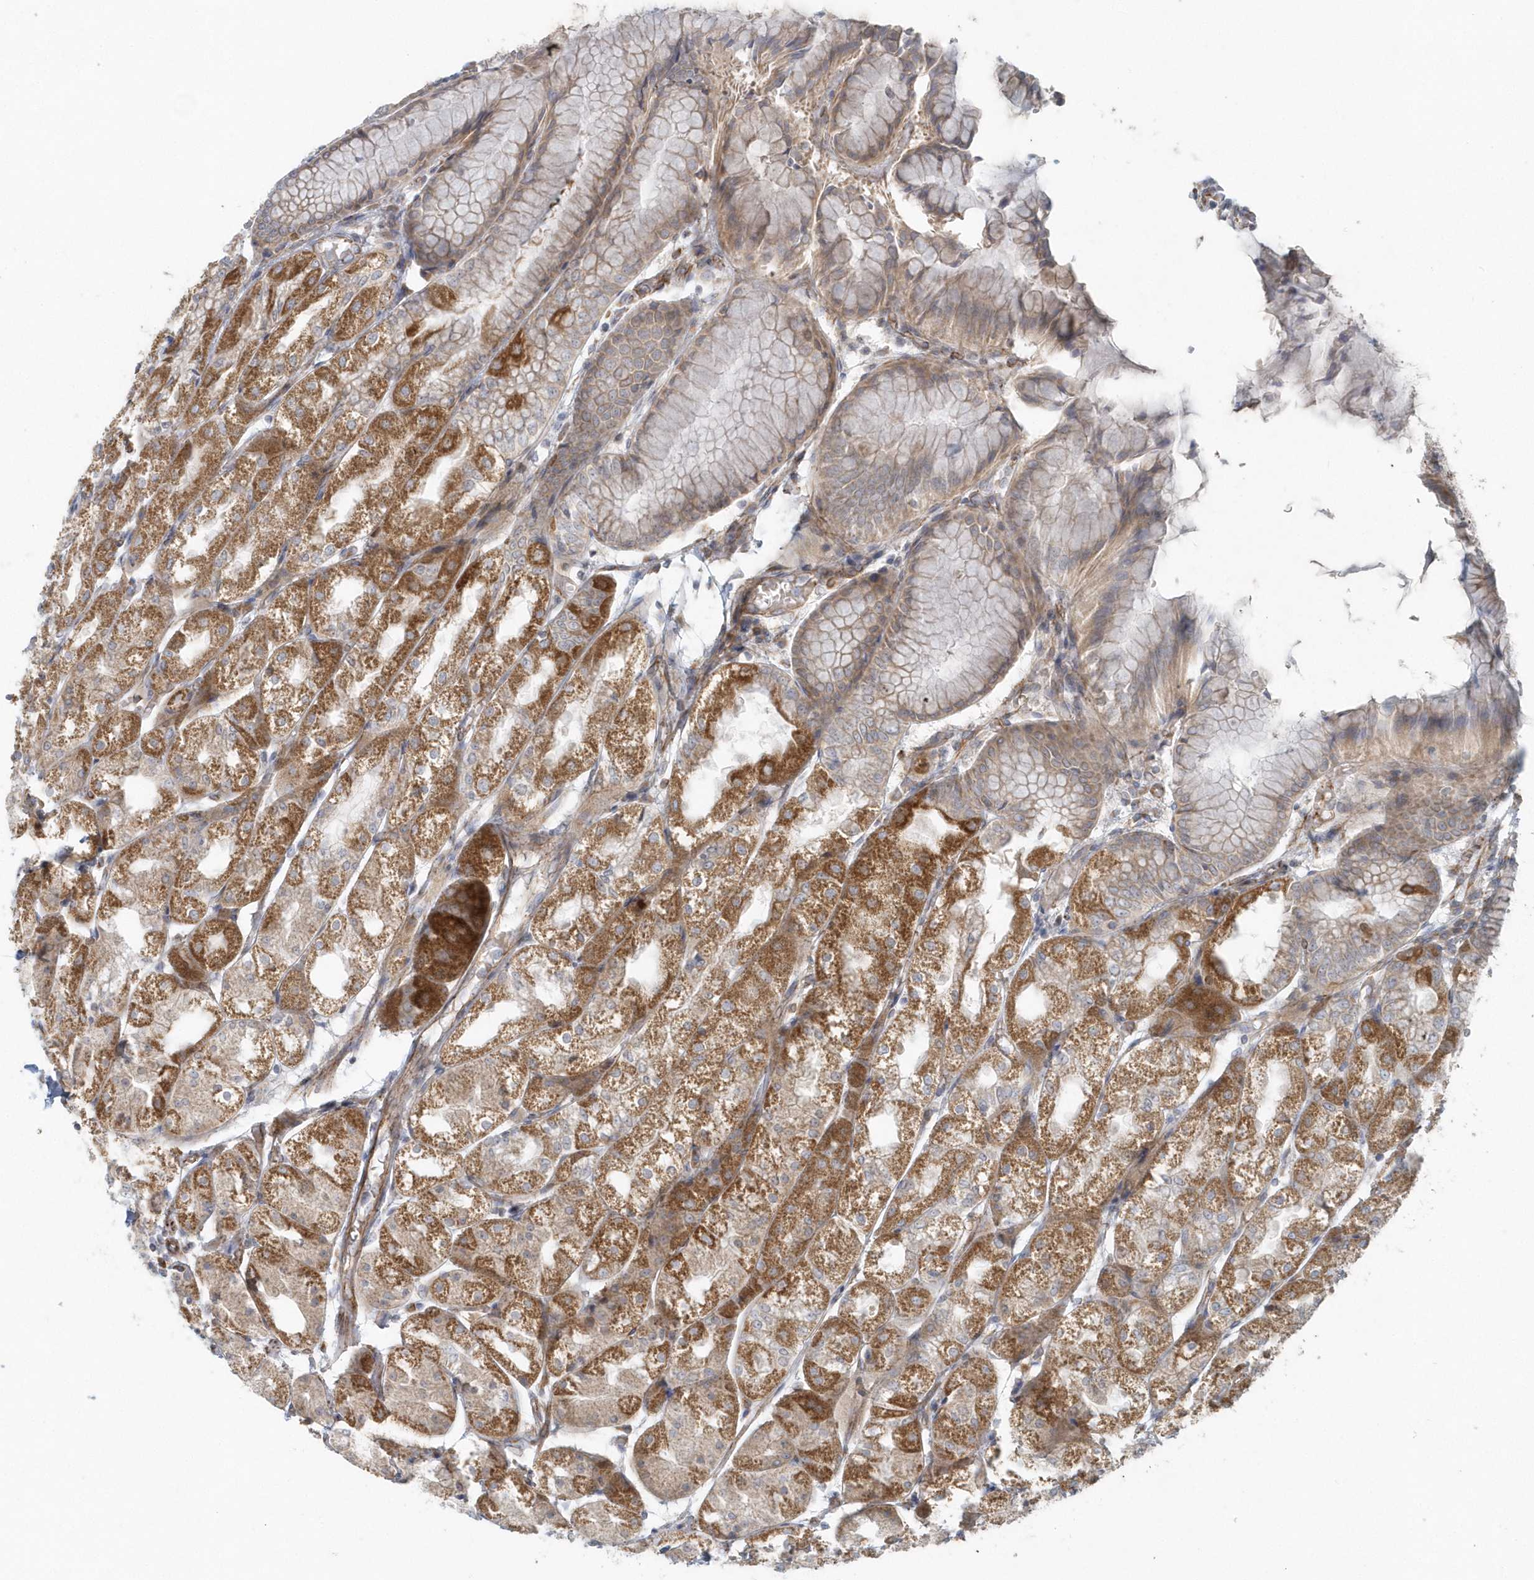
{"staining": {"intensity": "moderate", "quantity": "25%-75%", "location": "cytoplasmic/membranous"}, "tissue": "stomach", "cell_type": "Glandular cells", "image_type": "normal", "snomed": [{"axis": "morphology", "description": "Normal tissue, NOS"}, {"axis": "topography", "description": "Stomach, upper"}], "caption": "Immunohistochemistry (IHC) of normal stomach reveals medium levels of moderate cytoplasmic/membranous expression in approximately 25%-75% of glandular cells.", "gene": "GPR152", "patient": {"sex": "male", "age": 72}}